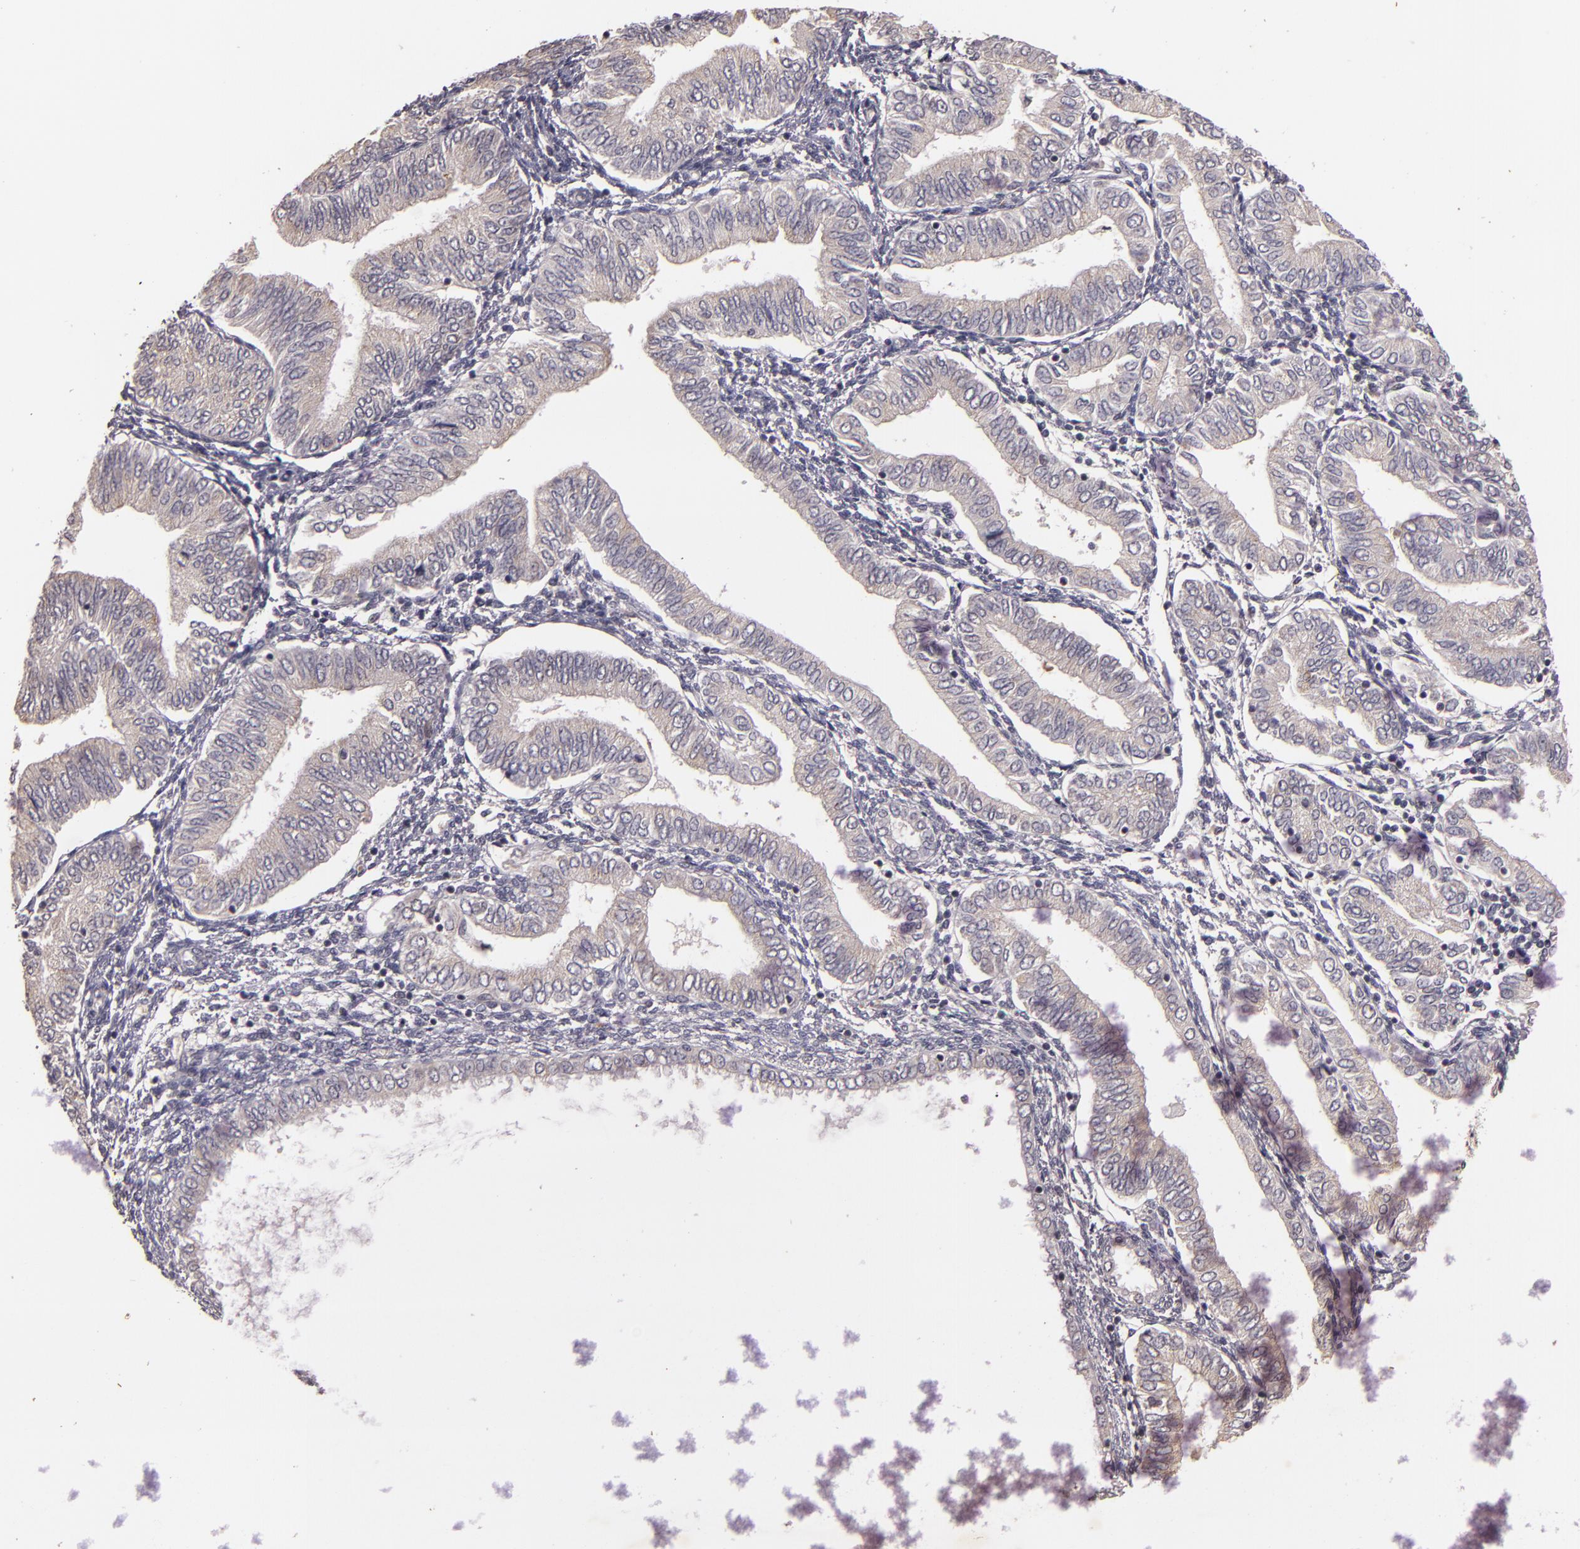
{"staining": {"intensity": "negative", "quantity": "none", "location": "none"}, "tissue": "endometrial cancer", "cell_type": "Tumor cells", "image_type": "cancer", "snomed": [{"axis": "morphology", "description": "Adenocarcinoma, NOS"}, {"axis": "topography", "description": "Endometrium"}], "caption": "This photomicrograph is of endometrial adenocarcinoma stained with immunohistochemistry (IHC) to label a protein in brown with the nuclei are counter-stained blue. There is no positivity in tumor cells. (DAB (3,3'-diaminobenzidine) immunohistochemistry with hematoxylin counter stain).", "gene": "TFF1", "patient": {"sex": "female", "age": 51}}